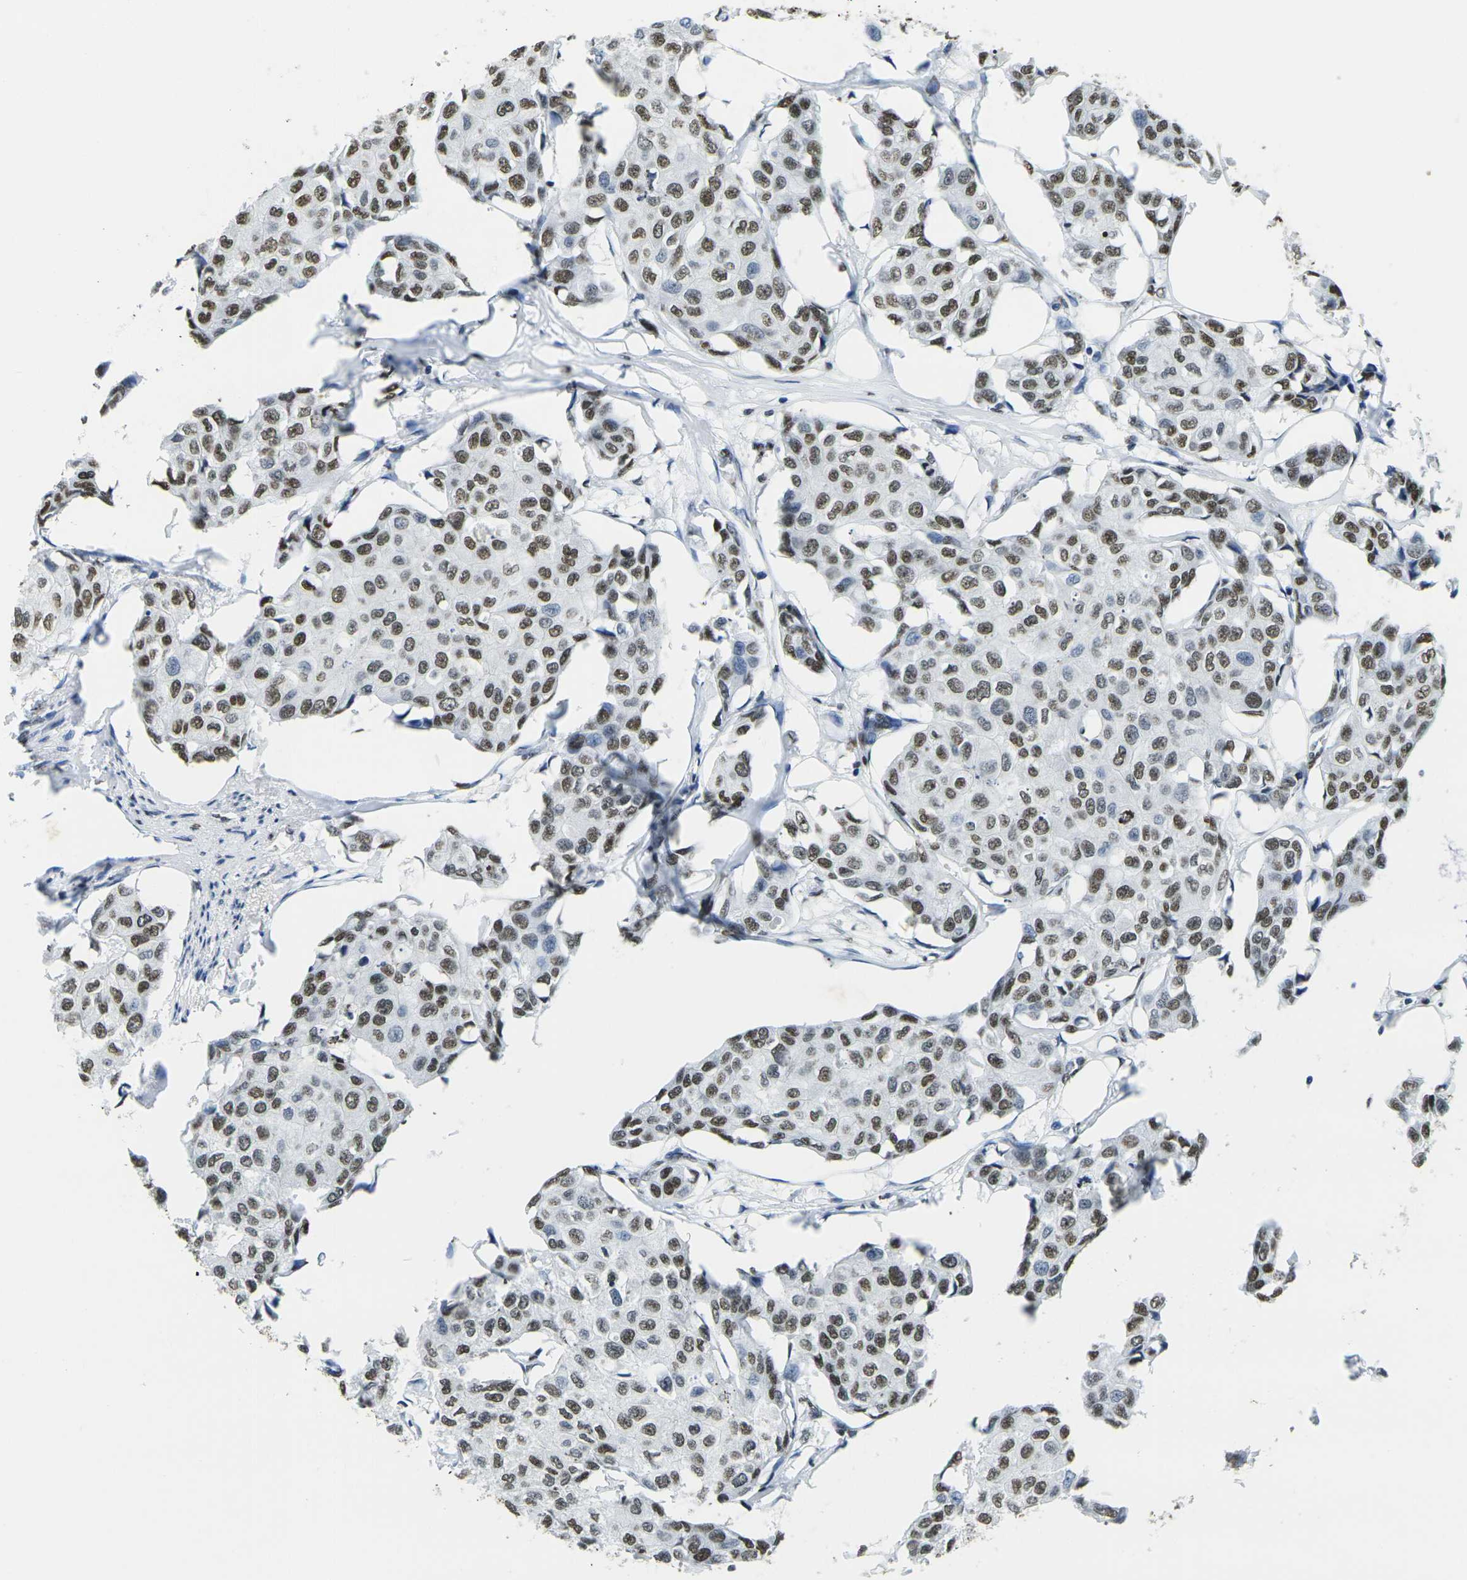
{"staining": {"intensity": "strong", "quantity": ">75%", "location": "nuclear"}, "tissue": "breast cancer", "cell_type": "Tumor cells", "image_type": "cancer", "snomed": [{"axis": "morphology", "description": "Duct carcinoma"}, {"axis": "topography", "description": "Breast"}], "caption": "Tumor cells show high levels of strong nuclear expression in approximately >75% of cells in human breast intraductal carcinoma.", "gene": "DRAXIN", "patient": {"sex": "female", "age": 80}}